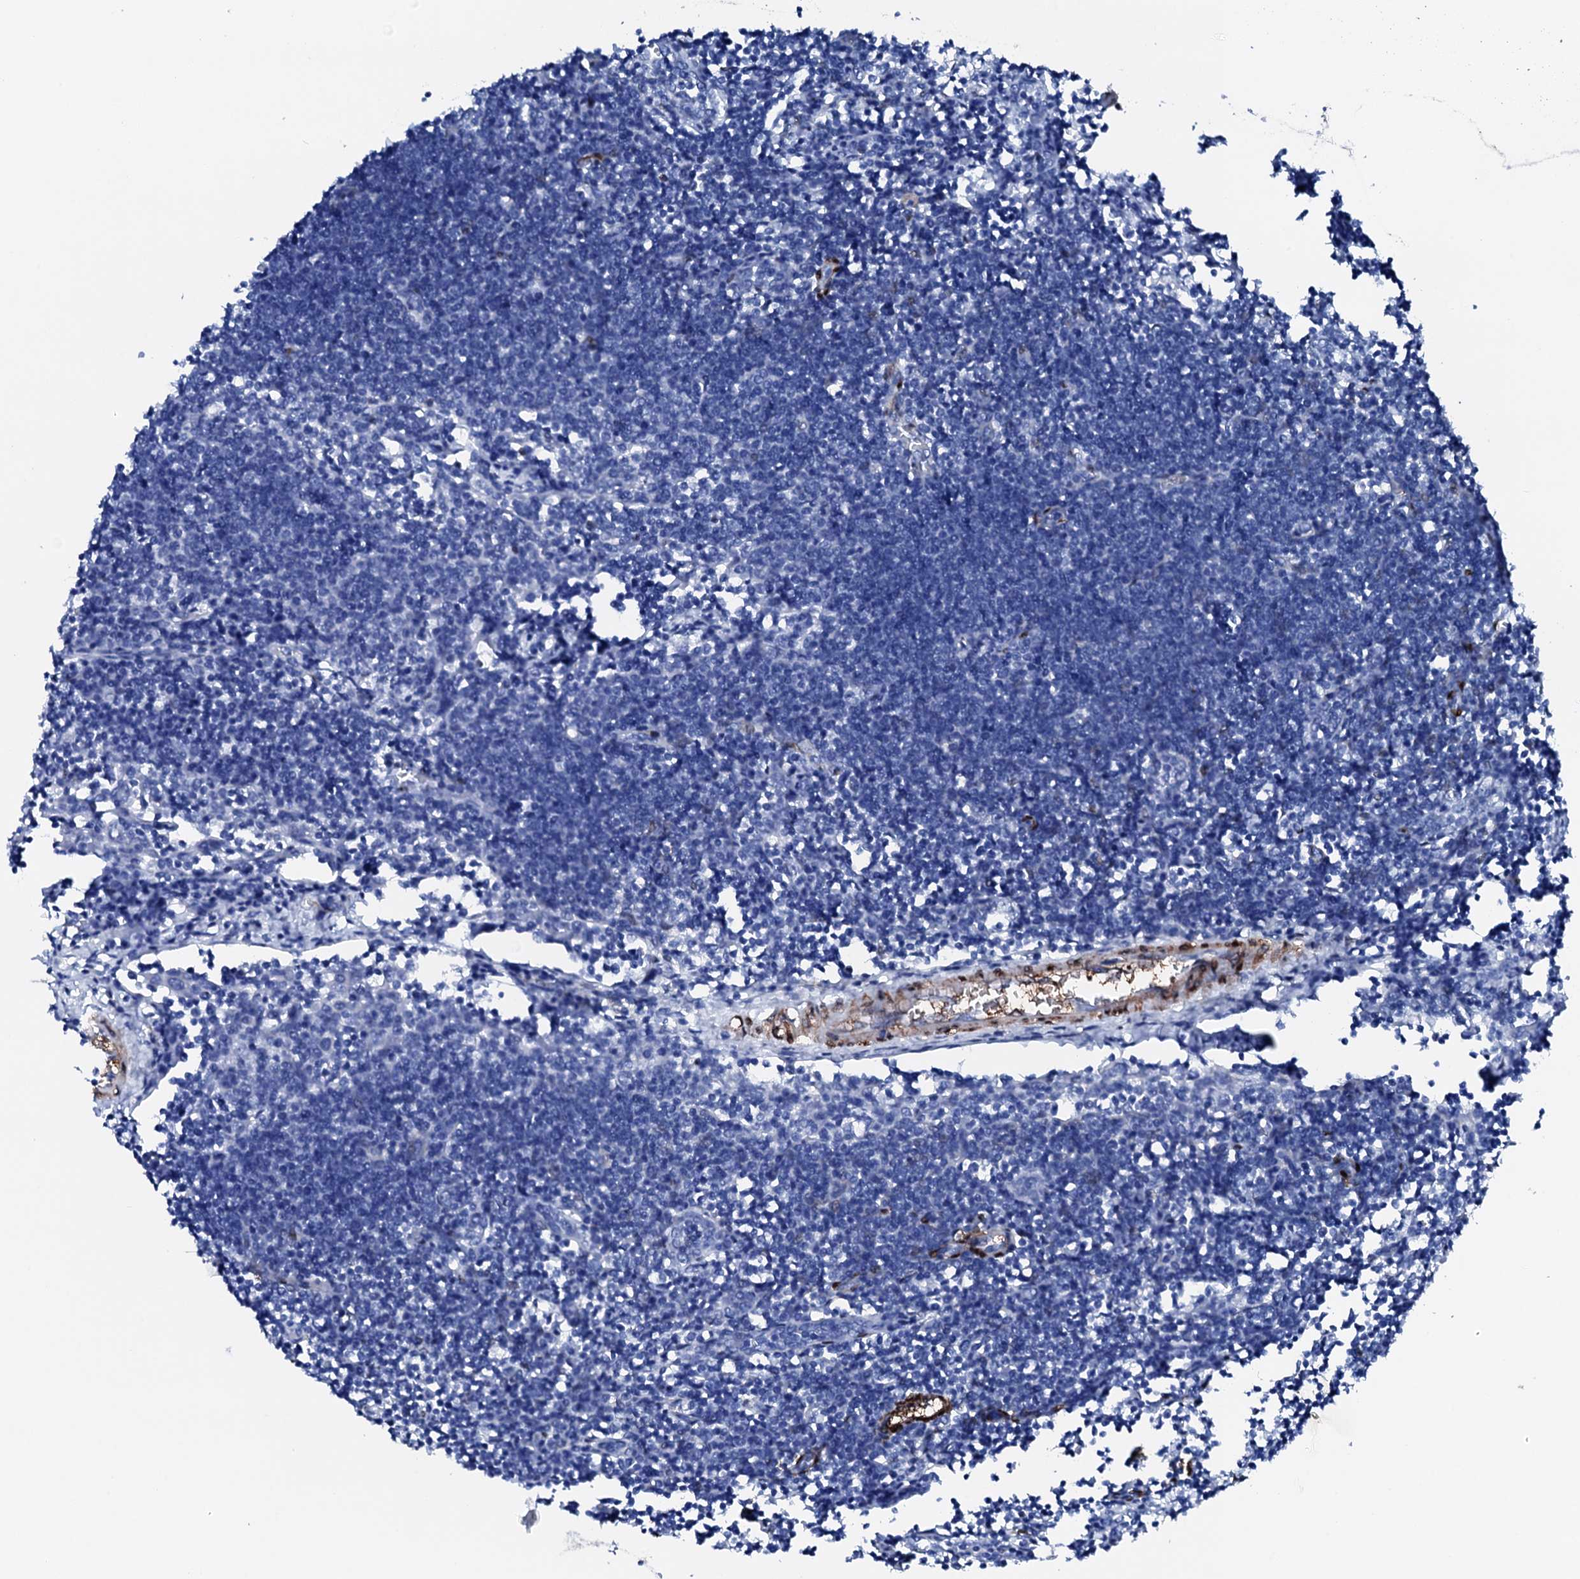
{"staining": {"intensity": "negative", "quantity": "none", "location": "none"}, "tissue": "lymph node", "cell_type": "Non-germinal center cells", "image_type": "normal", "snomed": [{"axis": "morphology", "description": "Normal tissue, NOS"}, {"axis": "morphology", "description": "Malignant melanoma, Metastatic site"}, {"axis": "topography", "description": "Lymph node"}], "caption": "Protein analysis of benign lymph node displays no significant positivity in non-germinal center cells.", "gene": "NRIP2", "patient": {"sex": "male", "age": 41}}